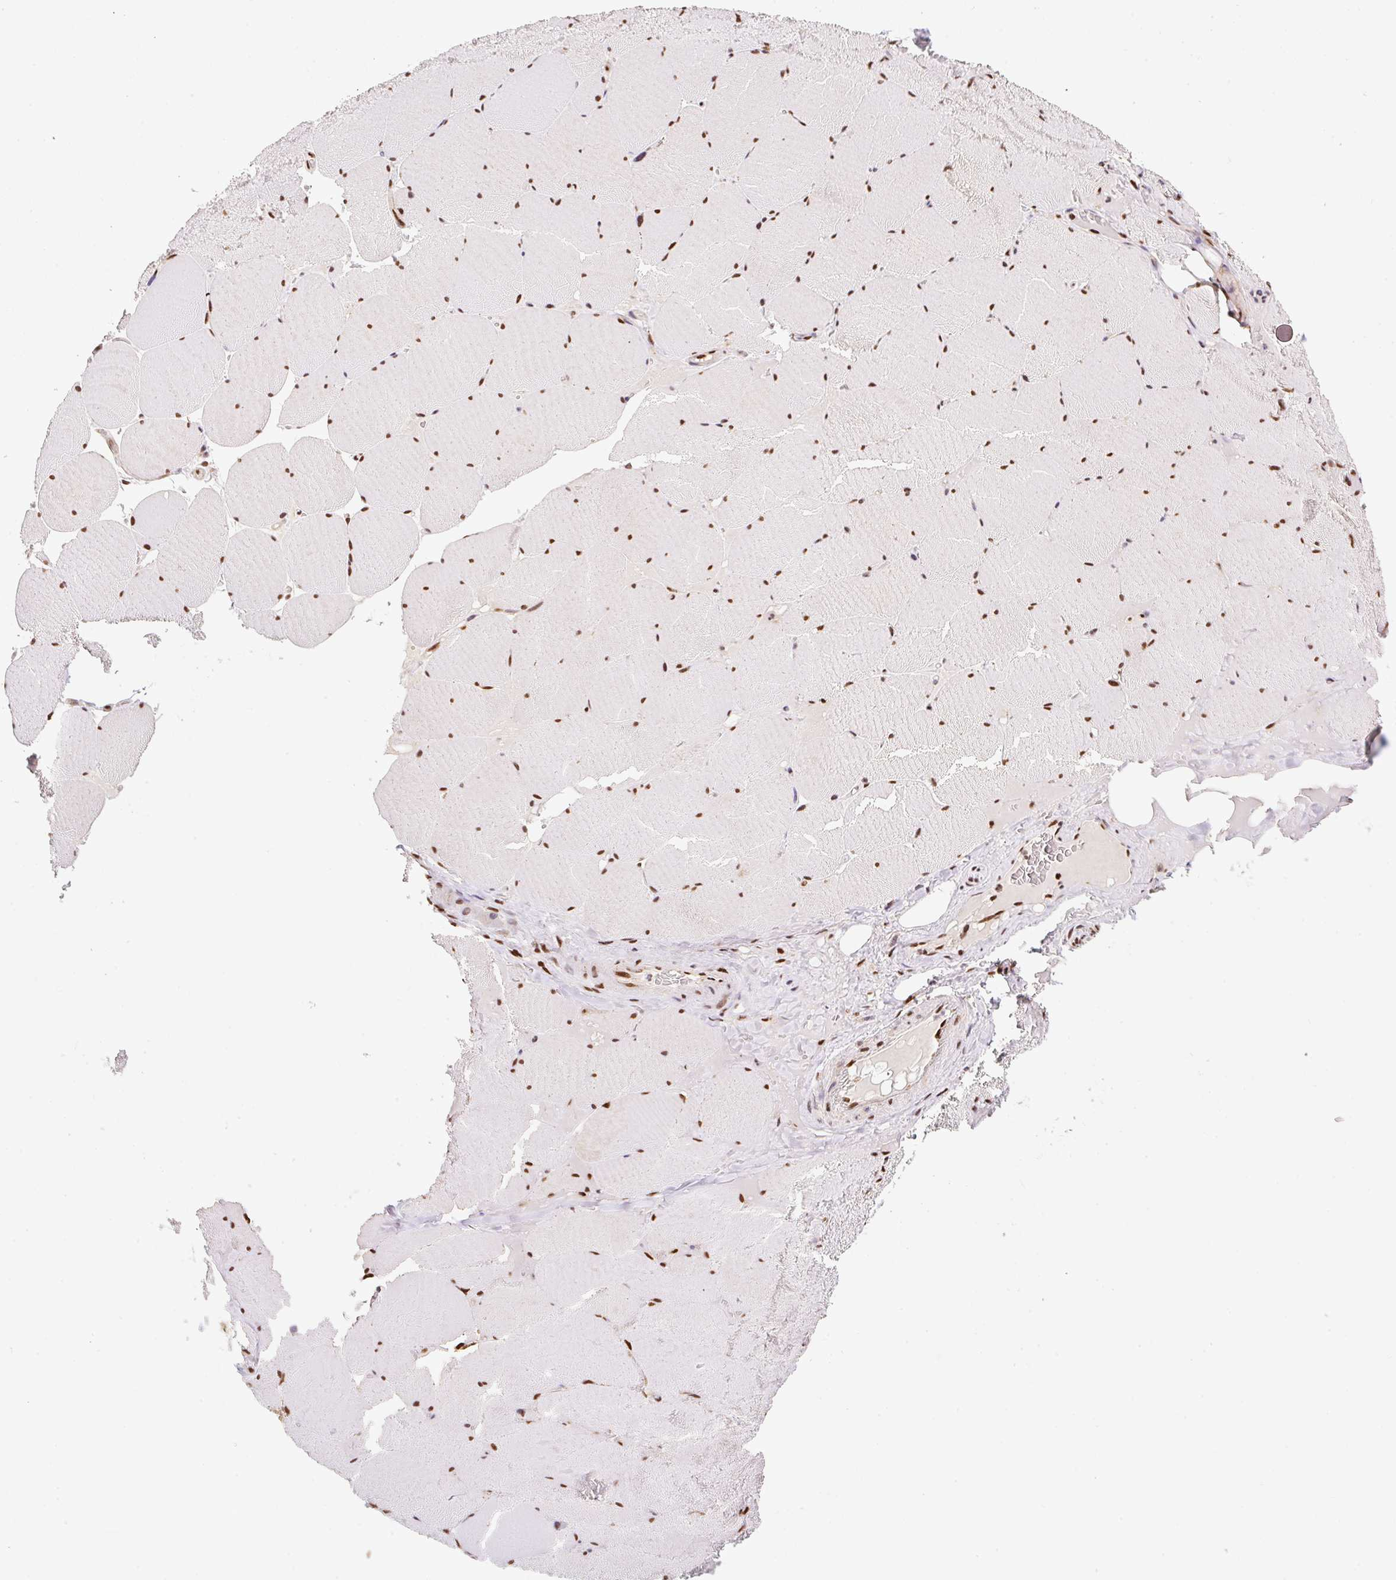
{"staining": {"intensity": "strong", "quantity": "25%-75%", "location": "cytoplasmic/membranous,nuclear"}, "tissue": "skeletal muscle", "cell_type": "Myocytes", "image_type": "normal", "snomed": [{"axis": "morphology", "description": "Normal tissue, NOS"}, {"axis": "topography", "description": "Skeletal muscle"}, {"axis": "topography", "description": "Head-Neck"}], "caption": "Immunohistochemical staining of unremarkable skeletal muscle reveals high levels of strong cytoplasmic/membranous,nuclear positivity in approximately 25%-75% of myocytes. (IHC, brightfield microscopy, high magnification).", "gene": "GPR139", "patient": {"sex": "male", "age": 66}}